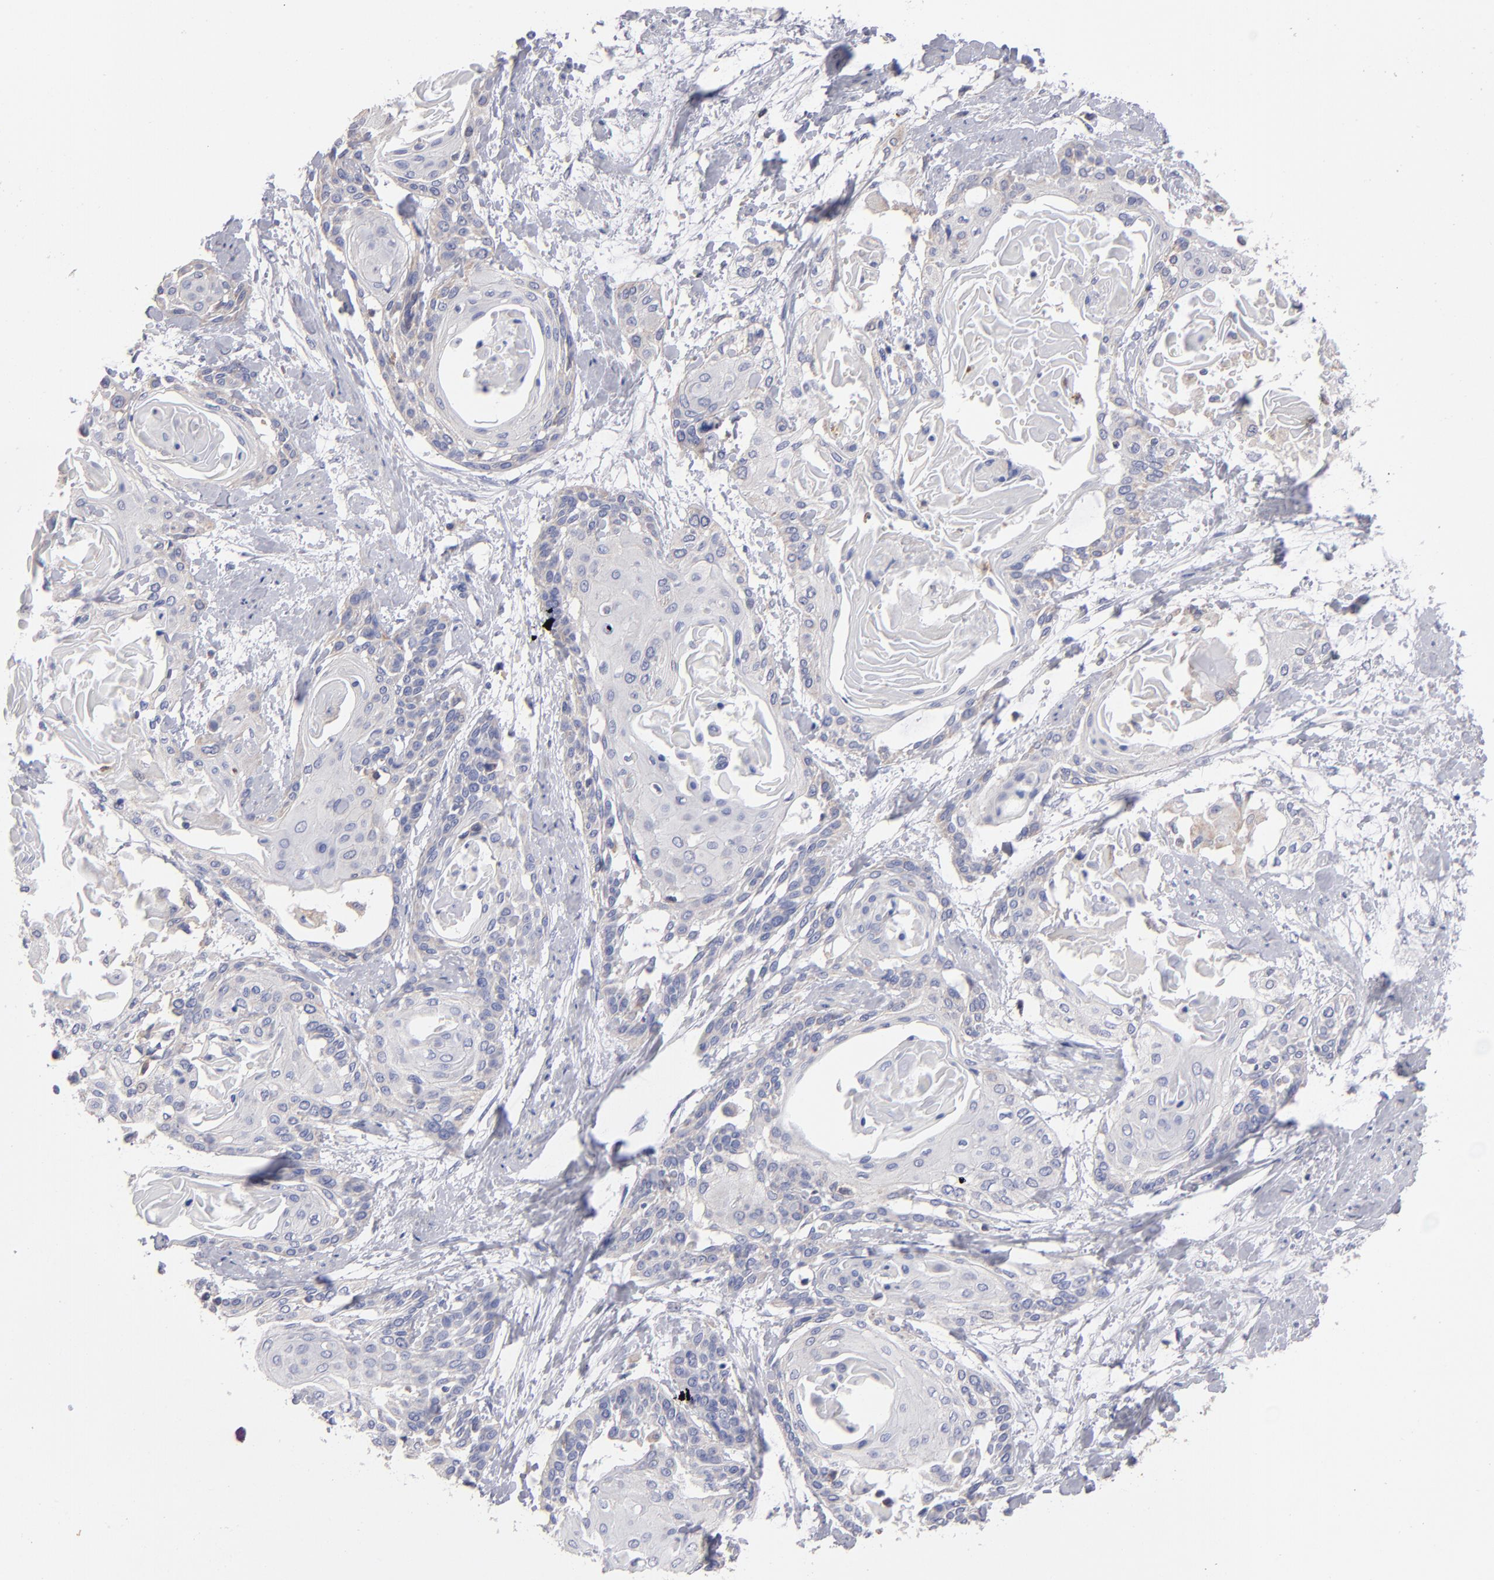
{"staining": {"intensity": "weak", "quantity": "25%-75%", "location": "cytoplasmic/membranous"}, "tissue": "cervical cancer", "cell_type": "Tumor cells", "image_type": "cancer", "snomed": [{"axis": "morphology", "description": "Squamous cell carcinoma, NOS"}, {"axis": "topography", "description": "Cervix"}], "caption": "Cervical cancer tissue shows weak cytoplasmic/membranous staining in approximately 25%-75% of tumor cells, visualized by immunohistochemistry.", "gene": "FGR", "patient": {"sex": "female", "age": 57}}